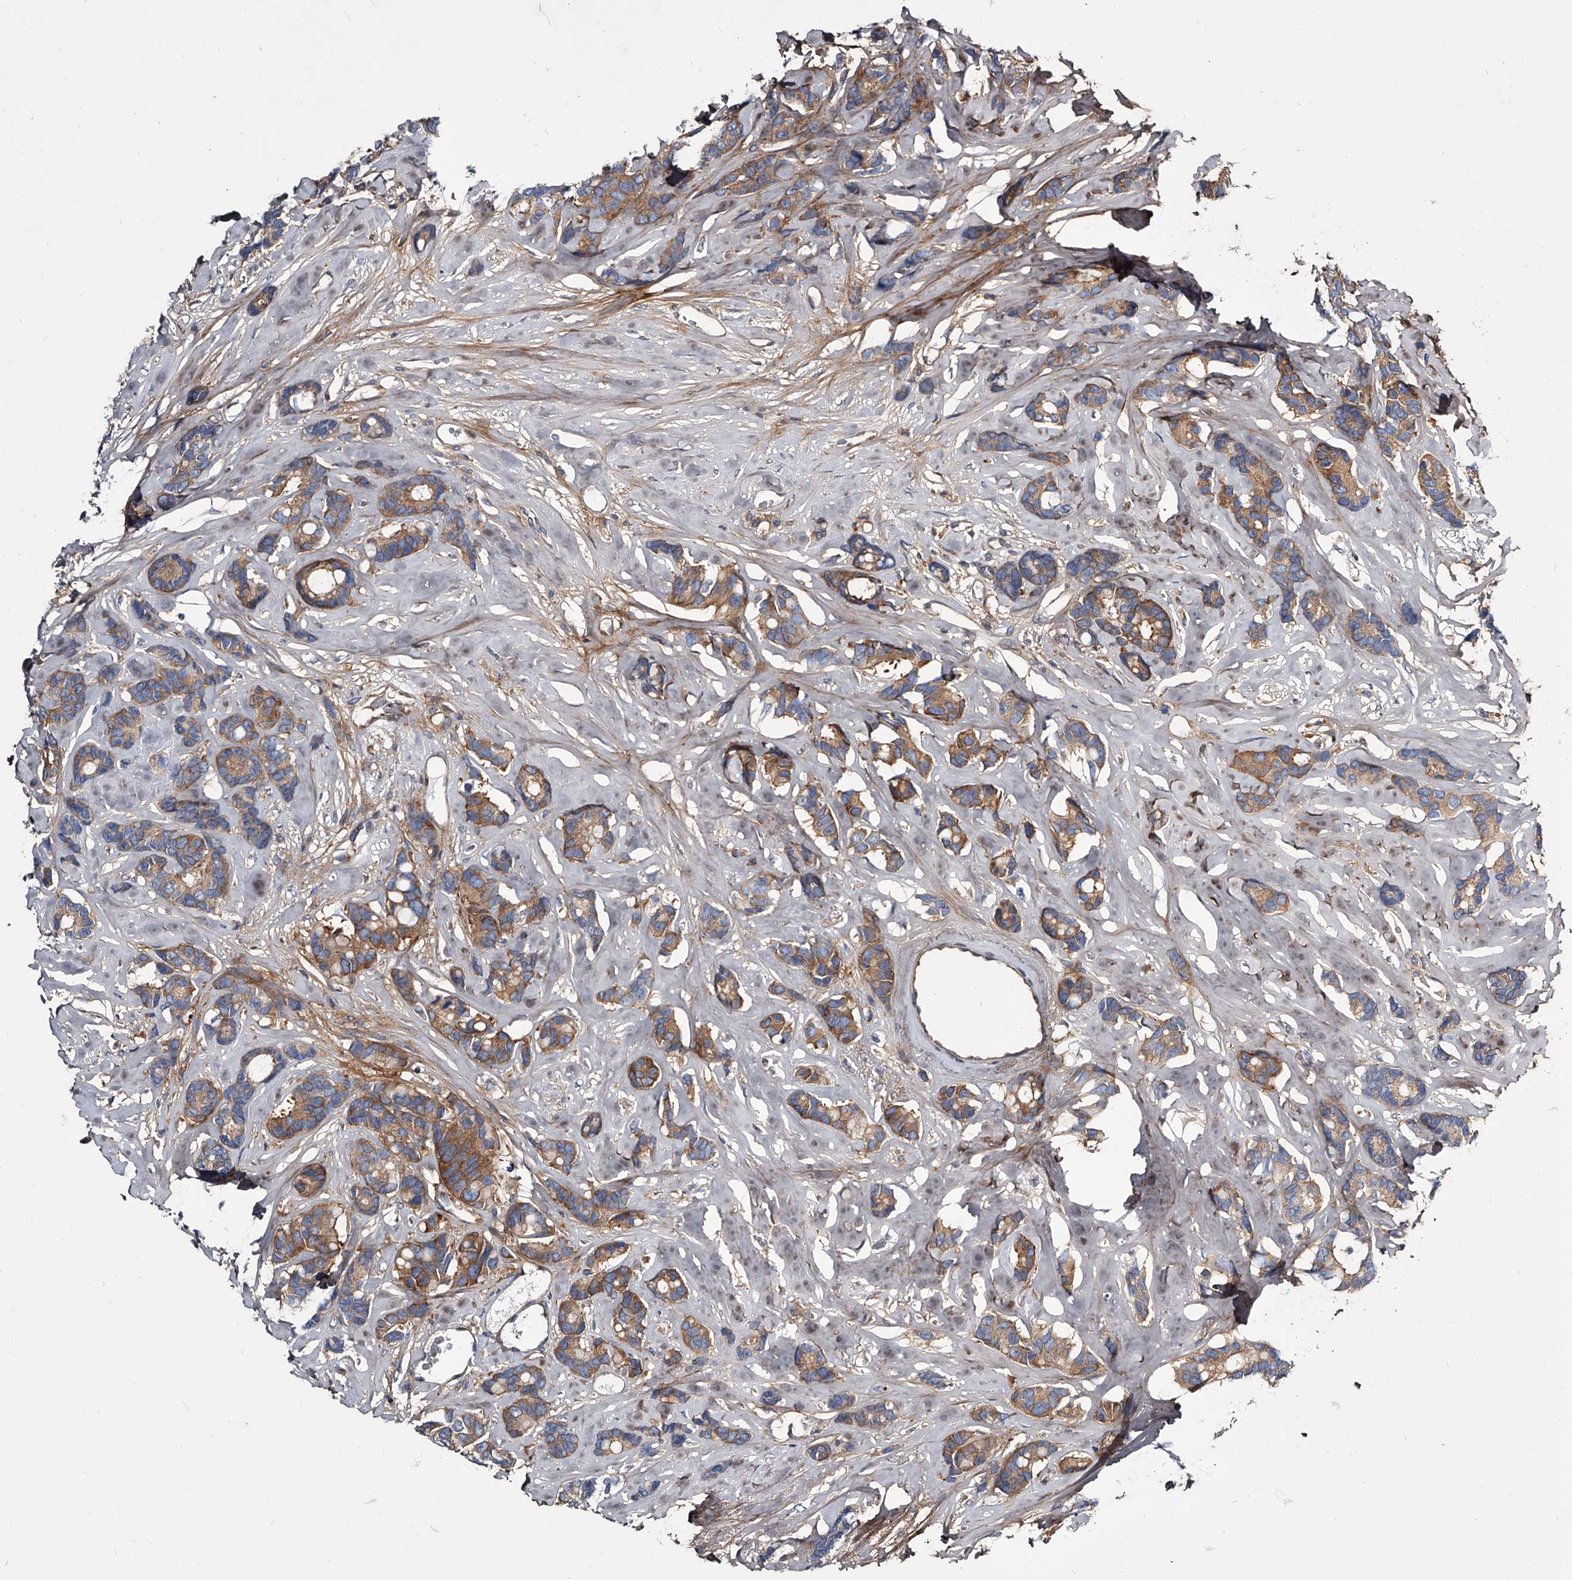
{"staining": {"intensity": "moderate", "quantity": ">75%", "location": "cytoplasmic/membranous"}, "tissue": "breast cancer", "cell_type": "Tumor cells", "image_type": "cancer", "snomed": [{"axis": "morphology", "description": "Duct carcinoma"}, {"axis": "topography", "description": "Breast"}], "caption": "Immunohistochemical staining of human breast infiltrating ductal carcinoma demonstrates medium levels of moderate cytoplasmic/membranous positivity in approximately >75% of tumor cells. The staining was performed using DAB to visualize the protein expression in brown, while the nuclei were stained in blue with hematoxylin (Magnification: 20x).", "gene": "GAPVD1", "patient": {"sex": "female", "age": 87}}